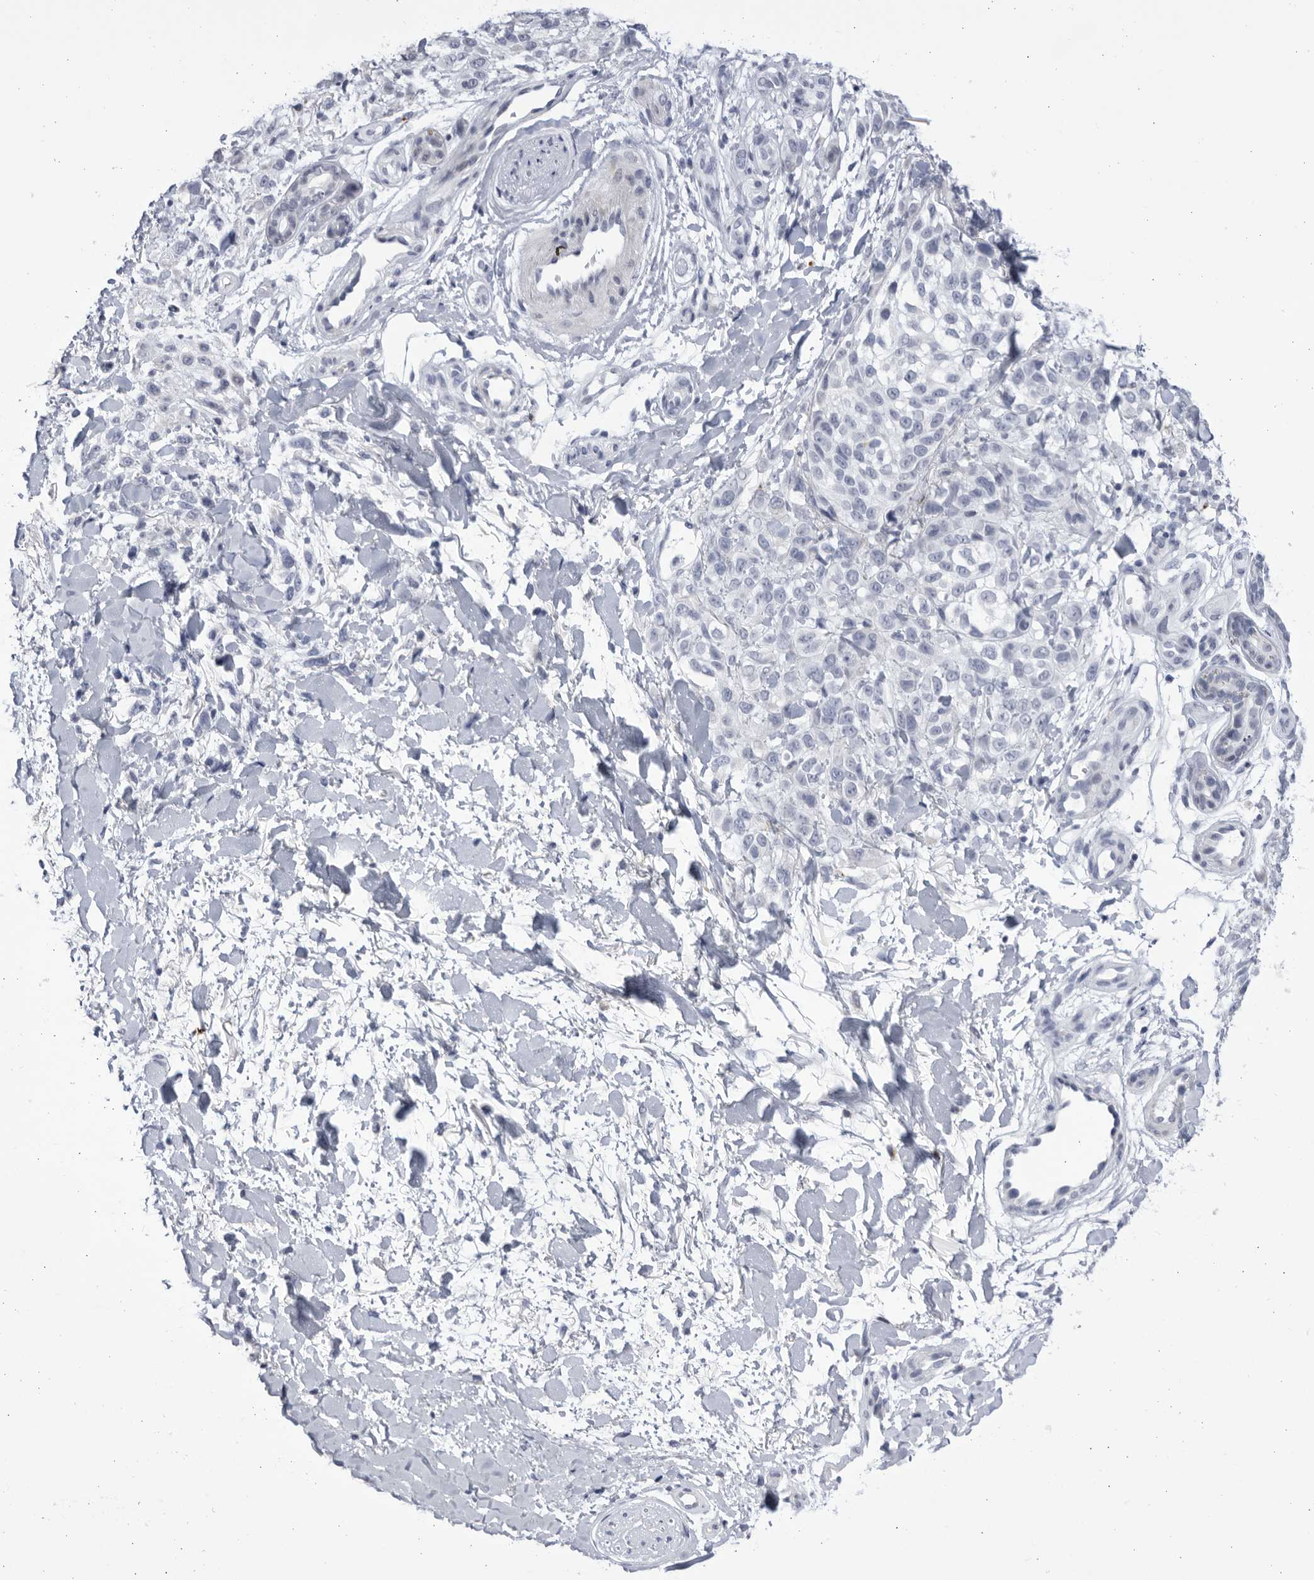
{"staining": {"intensity": "negative", "quantity": "none", "location": "none"}, "tissue": "melanoma", "cell_type": "Tumor cells", "image_type": "cancer", "snomed": [{"axis": "morphology", "description": "Malignant melanoma, Metastatic site"}, {"axis": "topography", "description": "Skin"}], "caption": "DAB (3,3'-diaminobenzidine) immunohistochemical staining of human melanoma exhibits no significant positivity in tumor cells.", "gene": "CCDC181", "patient": {"sex": "female", "age": 72}}